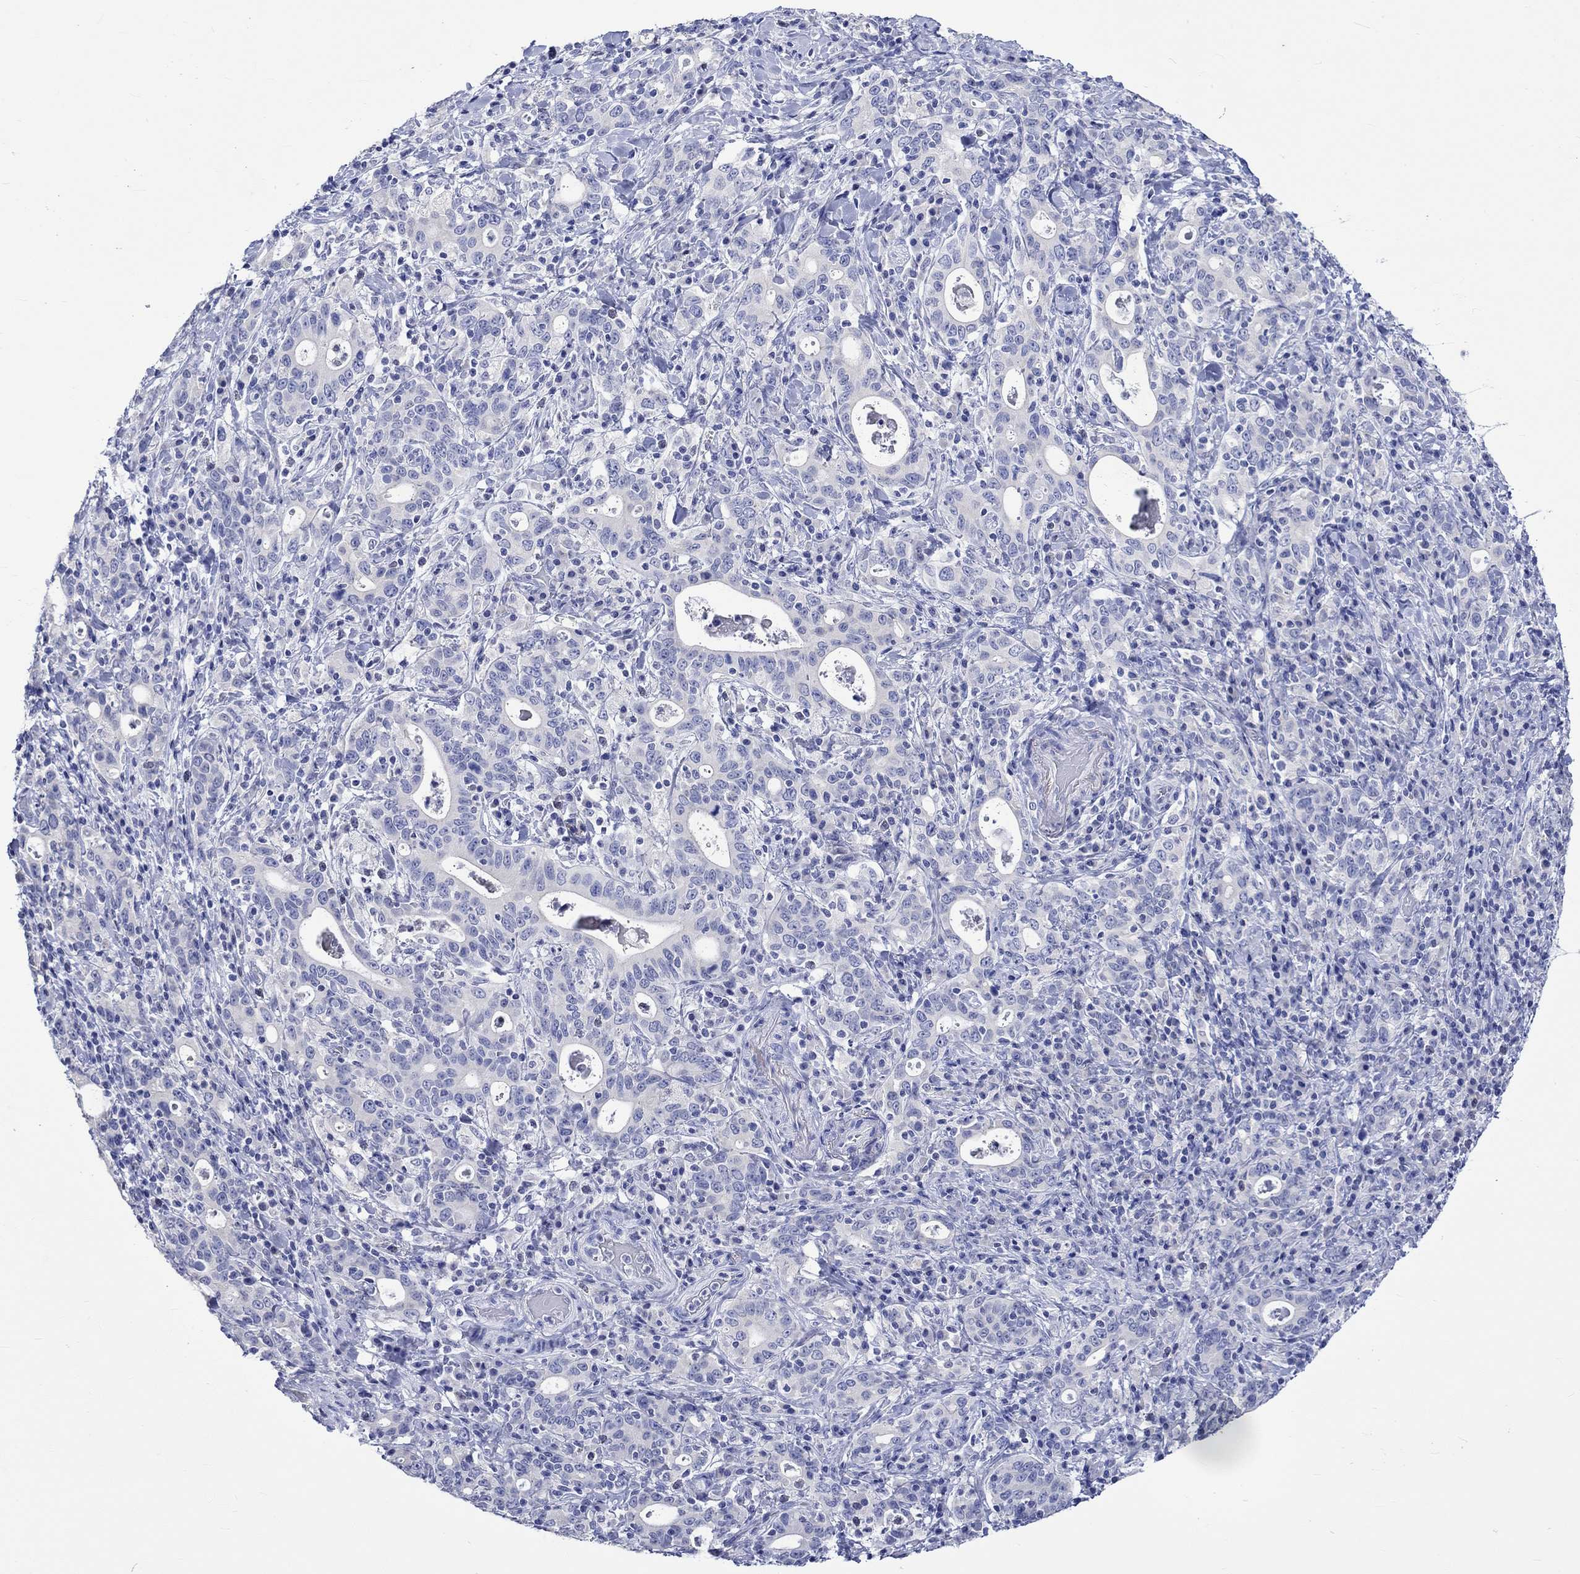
{"staining": {"intensity": "negative", "quantity": "none", "location": "none"}, "tissue": "stomach cancer", "cell_type": "Tumor cells", "image_type": "cancer", "snomed": [{"axis": "morphology", "description": "Adenocarcinoma, NOS"}, {"axis": "topography", "description": "Stomach"}], "caption": "Histopathology image shows no significant protein expression in tumor cells of stomach cancer.", "gene": "KLHL35", "patient": {"sex": "male", "age": 79}}